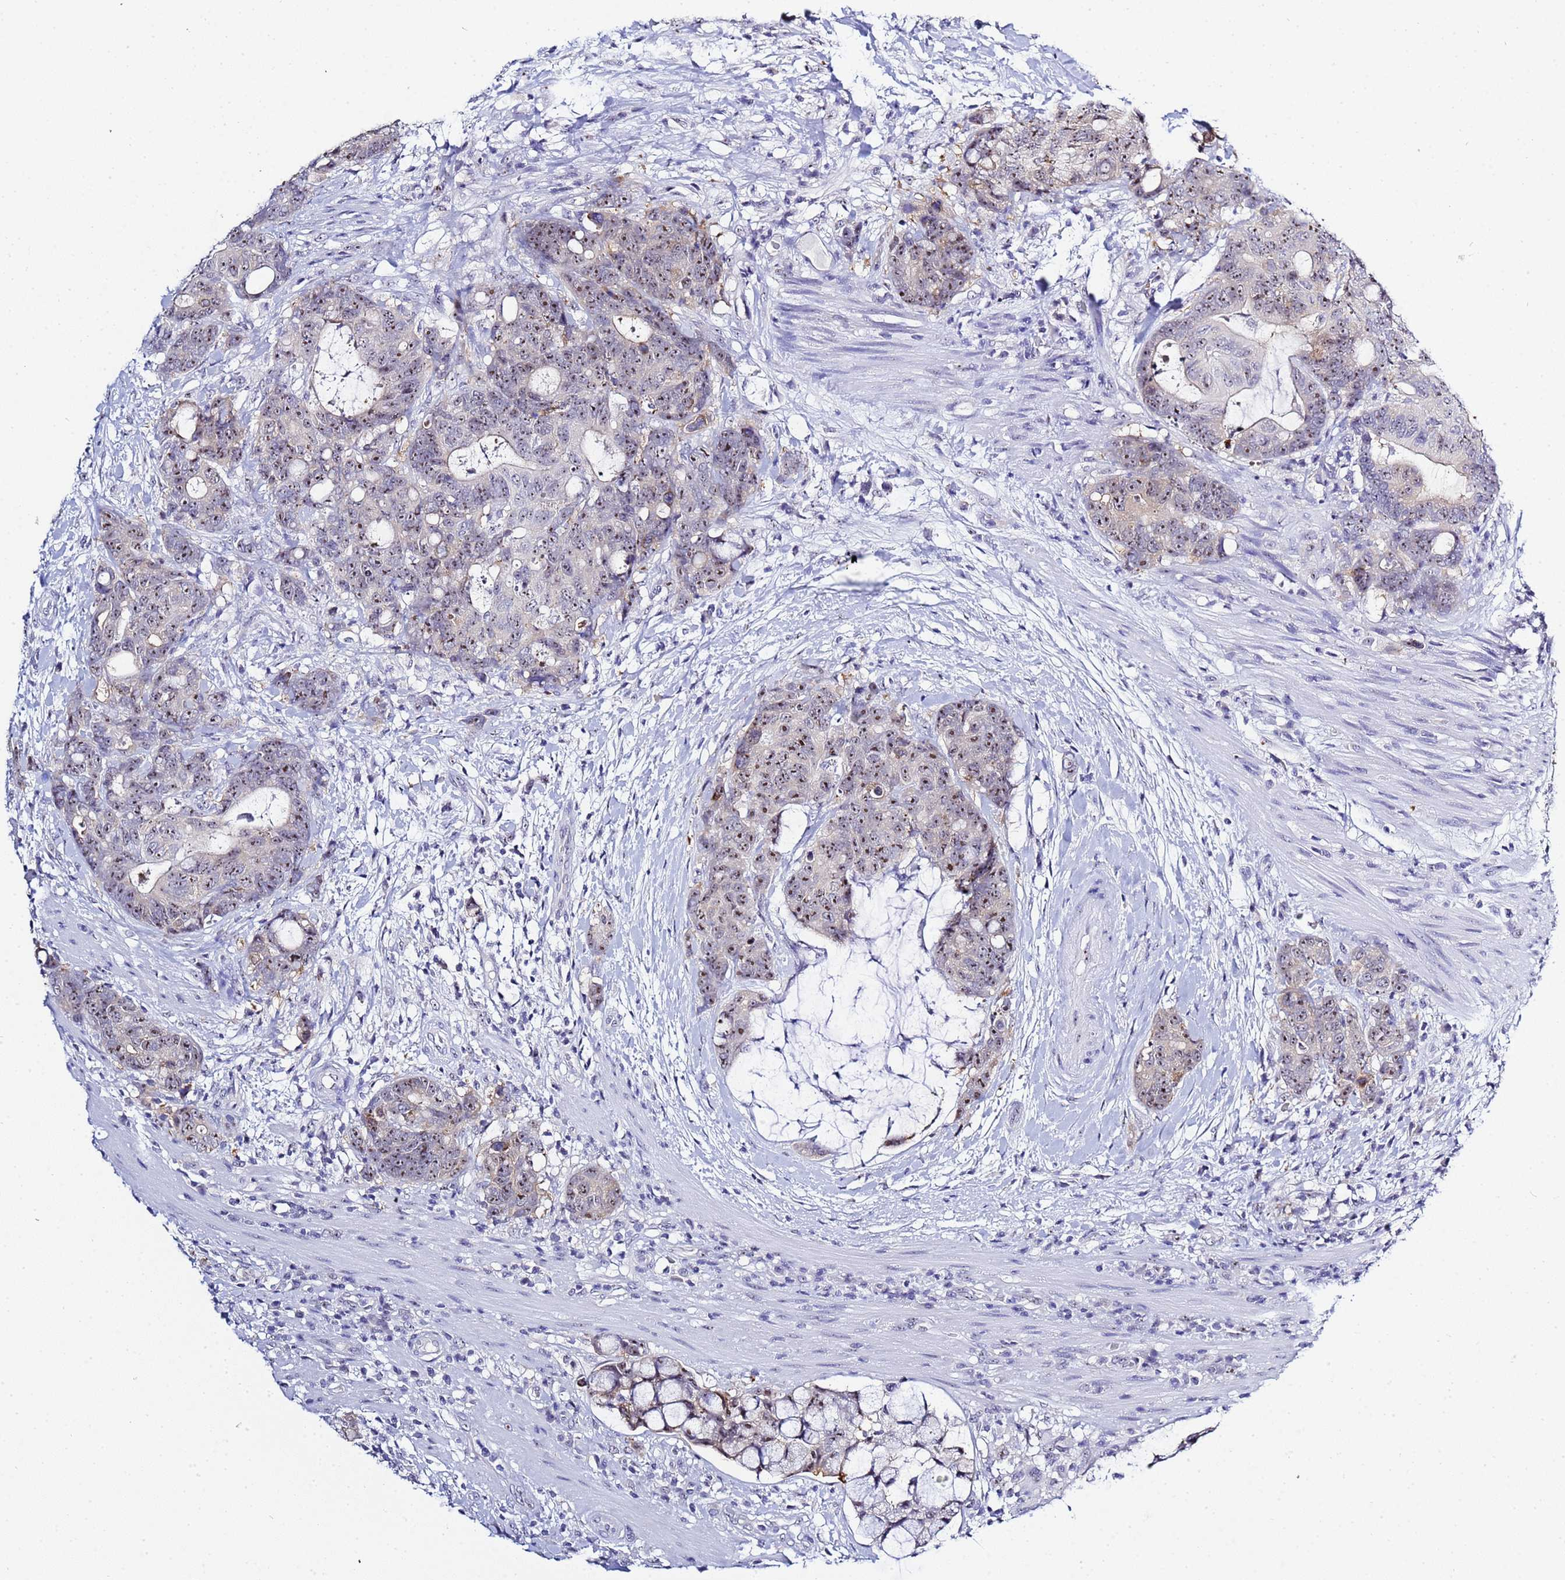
{"staining": {"intensity": "moderate", "quantity": ">75%", "location": "nuclear"}, "tissue": "colorectal cancer", "cell_type": "Tumor cells", "image_type": "cancer", "snomed": [{"axis": "morphology", "description": "Adenocarcinoma, NOS"}, {"axis": "topography", "description": "Colon"}], "caption": "Colorectal cancer (adenocarcinoma) tissue exhibits moderate nuclear expression in approximately >75% of tumor cells Nuclei are stained in blue.", "gene": "ACTL6B", "patient": {"sex": "female", "age": 82}}